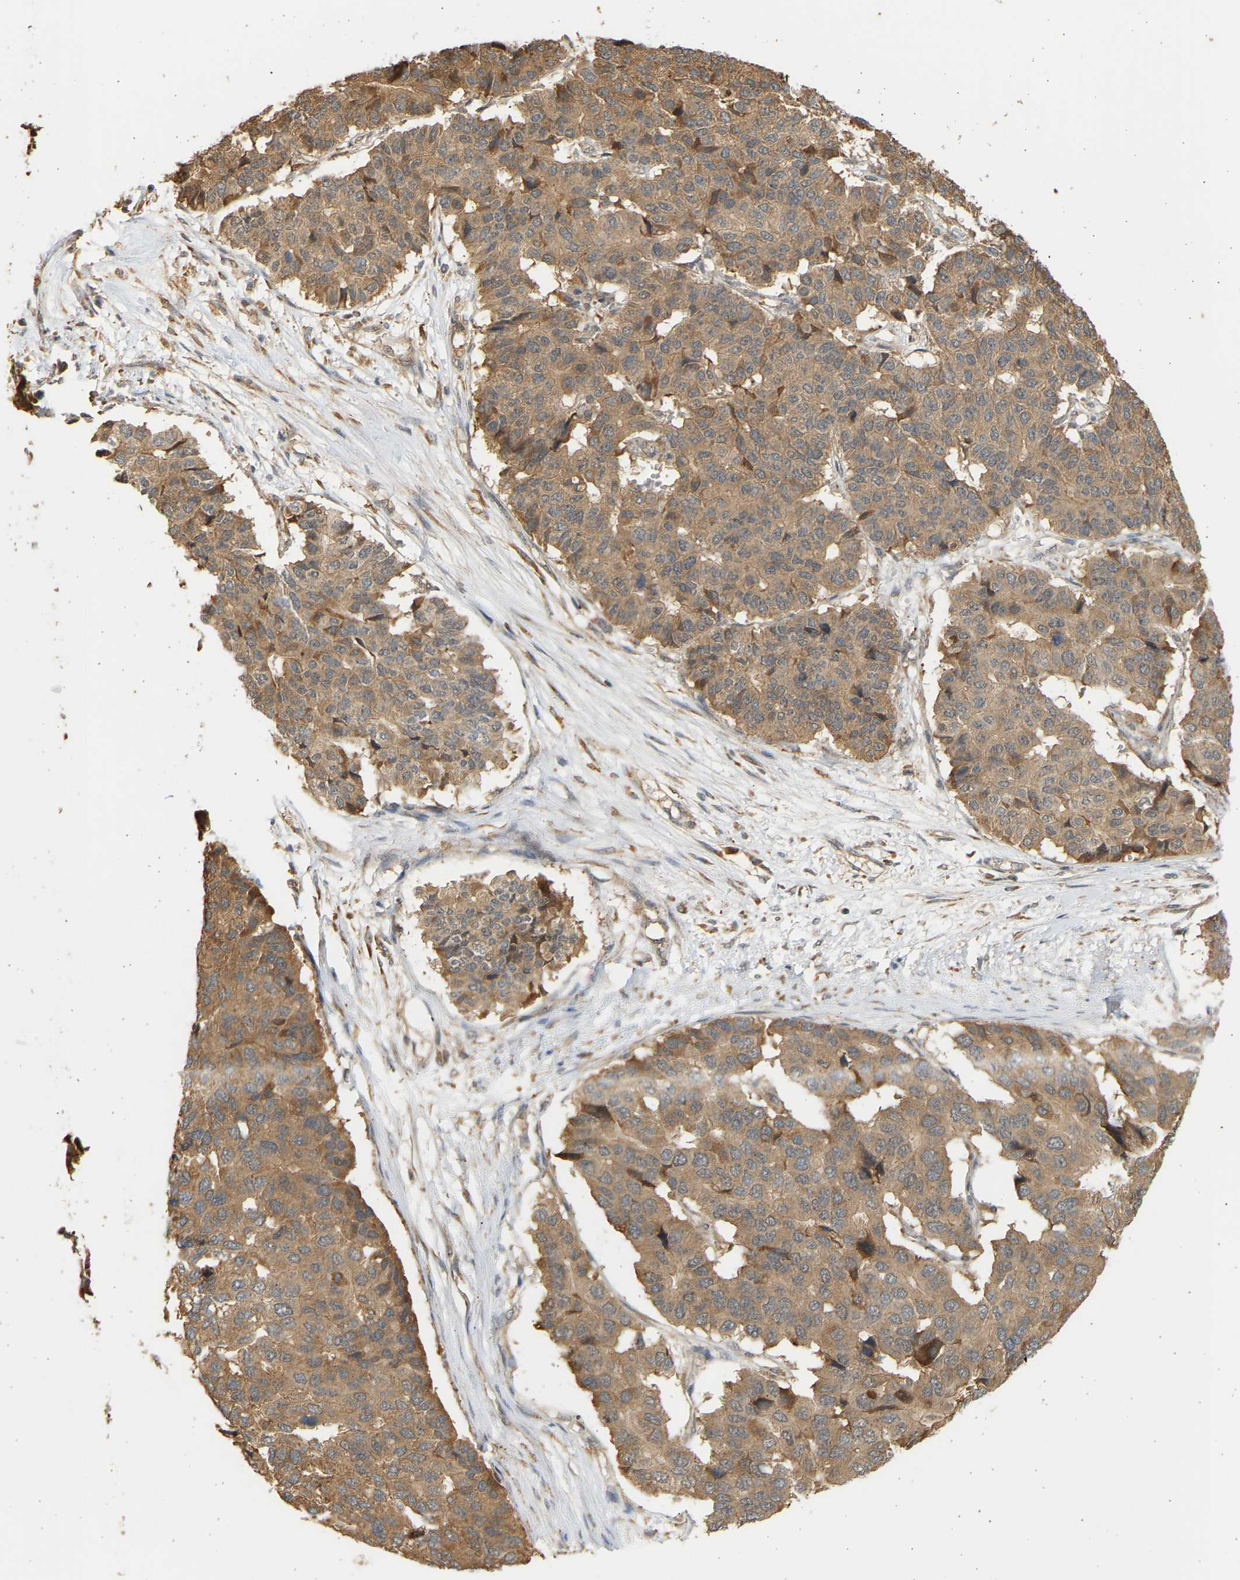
{"staining": {"intensity": "moderate", "quantity": ">75%", "location": "cytoplasmic/membranous"}, "tissue": "pancreatic cancer", "cell_type": "Tumor cells", "image_type": "cancer", "snomed": [{"axis": "morphology", "description": "Adenocarcinoma, NOS"}, {"axis": "topography", "description": "Pancreas"}], "caption": "Adenocarcinoma (pancreatic) tissue exhibits moderate cytoplasmic/membranous positivity in approximately >75% of tumor cells, visualized by immunohistochemistry. The staining is performed using DAB (3,3'-diaminobenzidine) brown chromogen to label protein expression. The nuclei are counter-stained blue using hematoxylin.", "gene": "B4GALT6", "patient": {"sex": "male", "age": 50}}